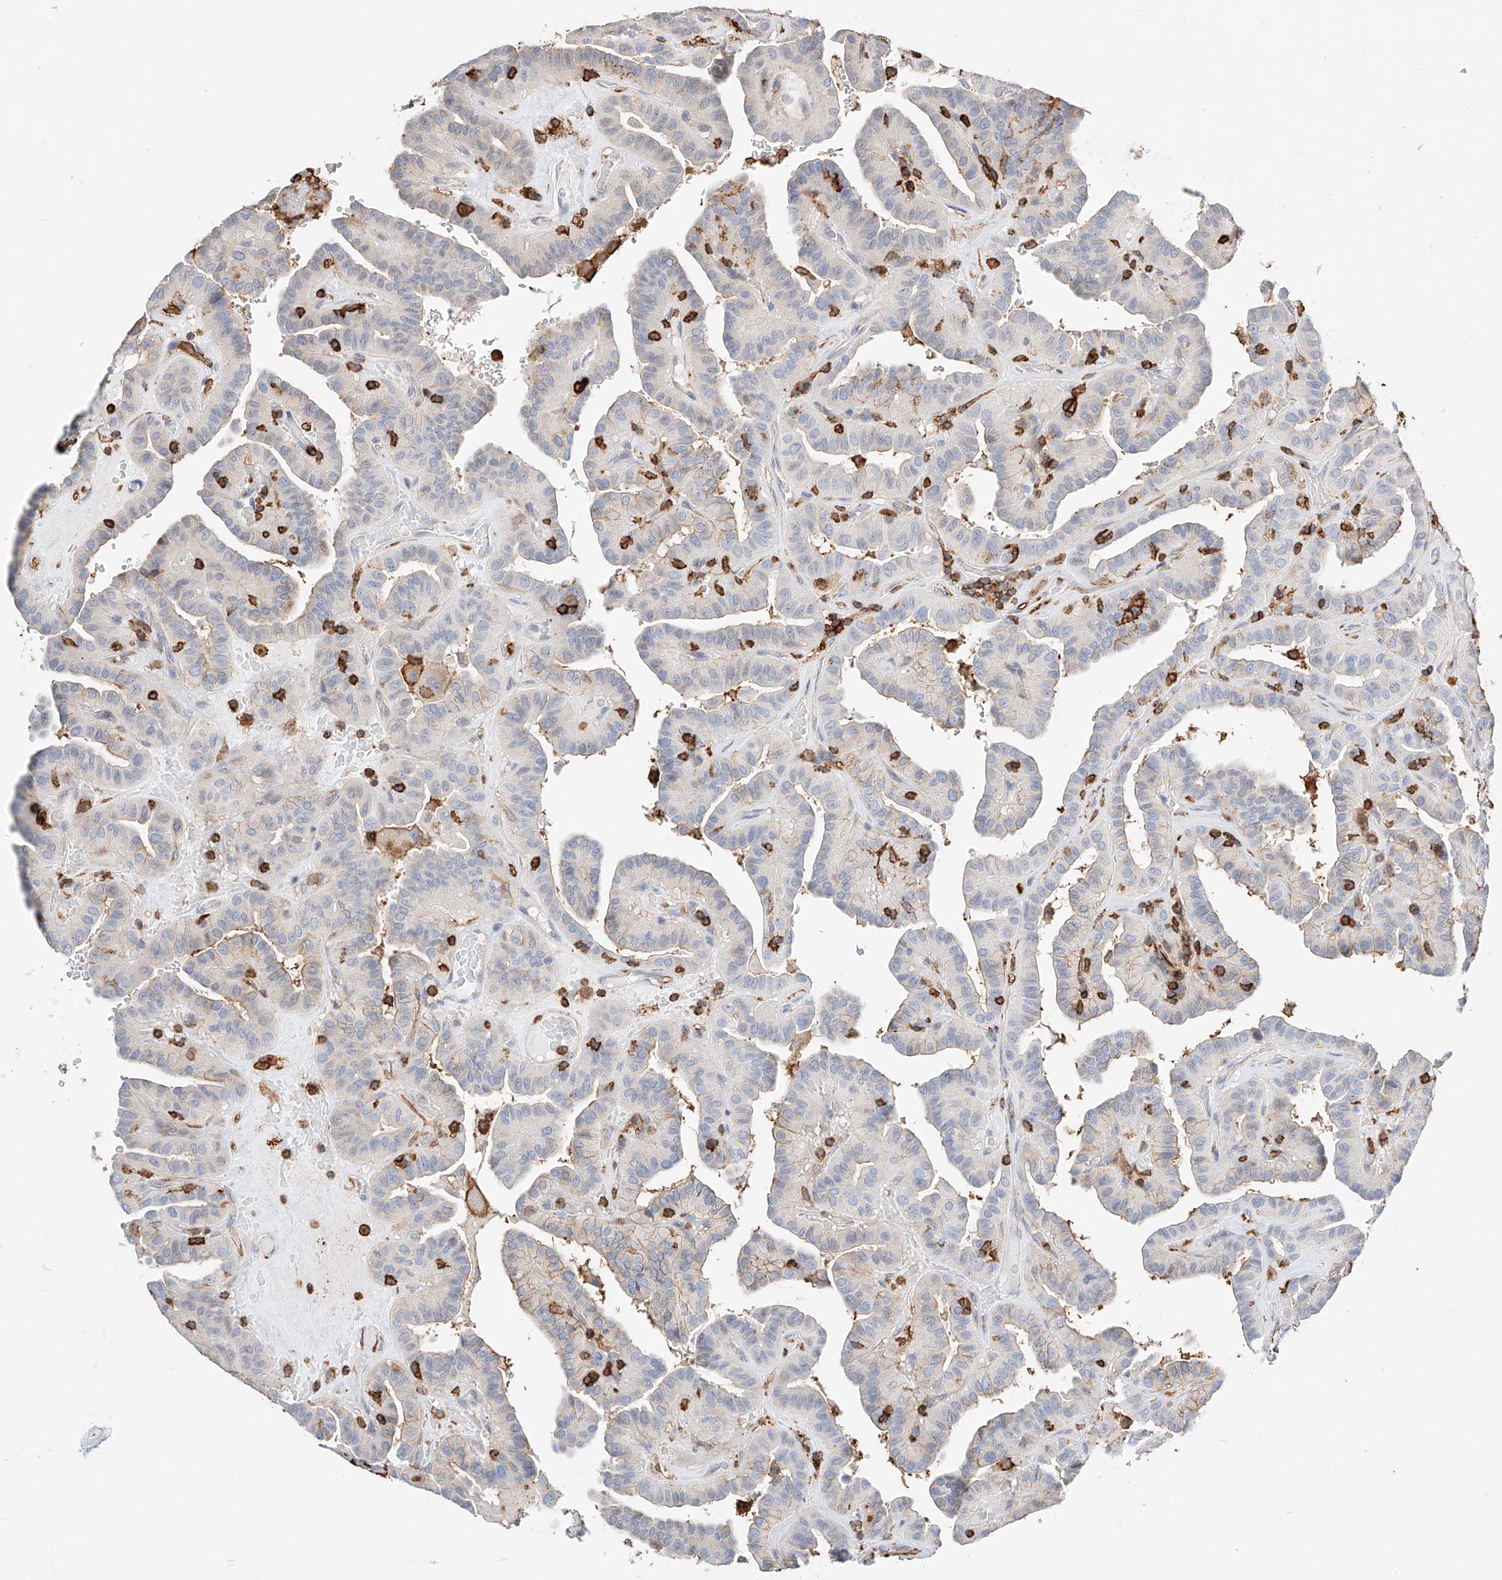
{"staining": {"intensity": "negative", "quantity": "none", "location": "none"}, "tissue": "thyroid cancer", "cell_type": "Tumor cells", "image_type": "cancer", "snomed": [{"axis": "morphology", "description": "Papillary adenocarcinoma, NOS"}, {"axis": "topography", "description": "Thyroid gland"}], "caption": "The IHC micrograph has no significant staining in tumor cells of thyroid cancer (papillary adenocarcinoma) tissue. Brightfield microscopy of IHC stained with DAB (3,3'-diaminobenzidine) (brown) and hematoxylin (blue), captured at high magnification.", "gene": "WFS1", "patient": {"sex": "male", "age": 77}}